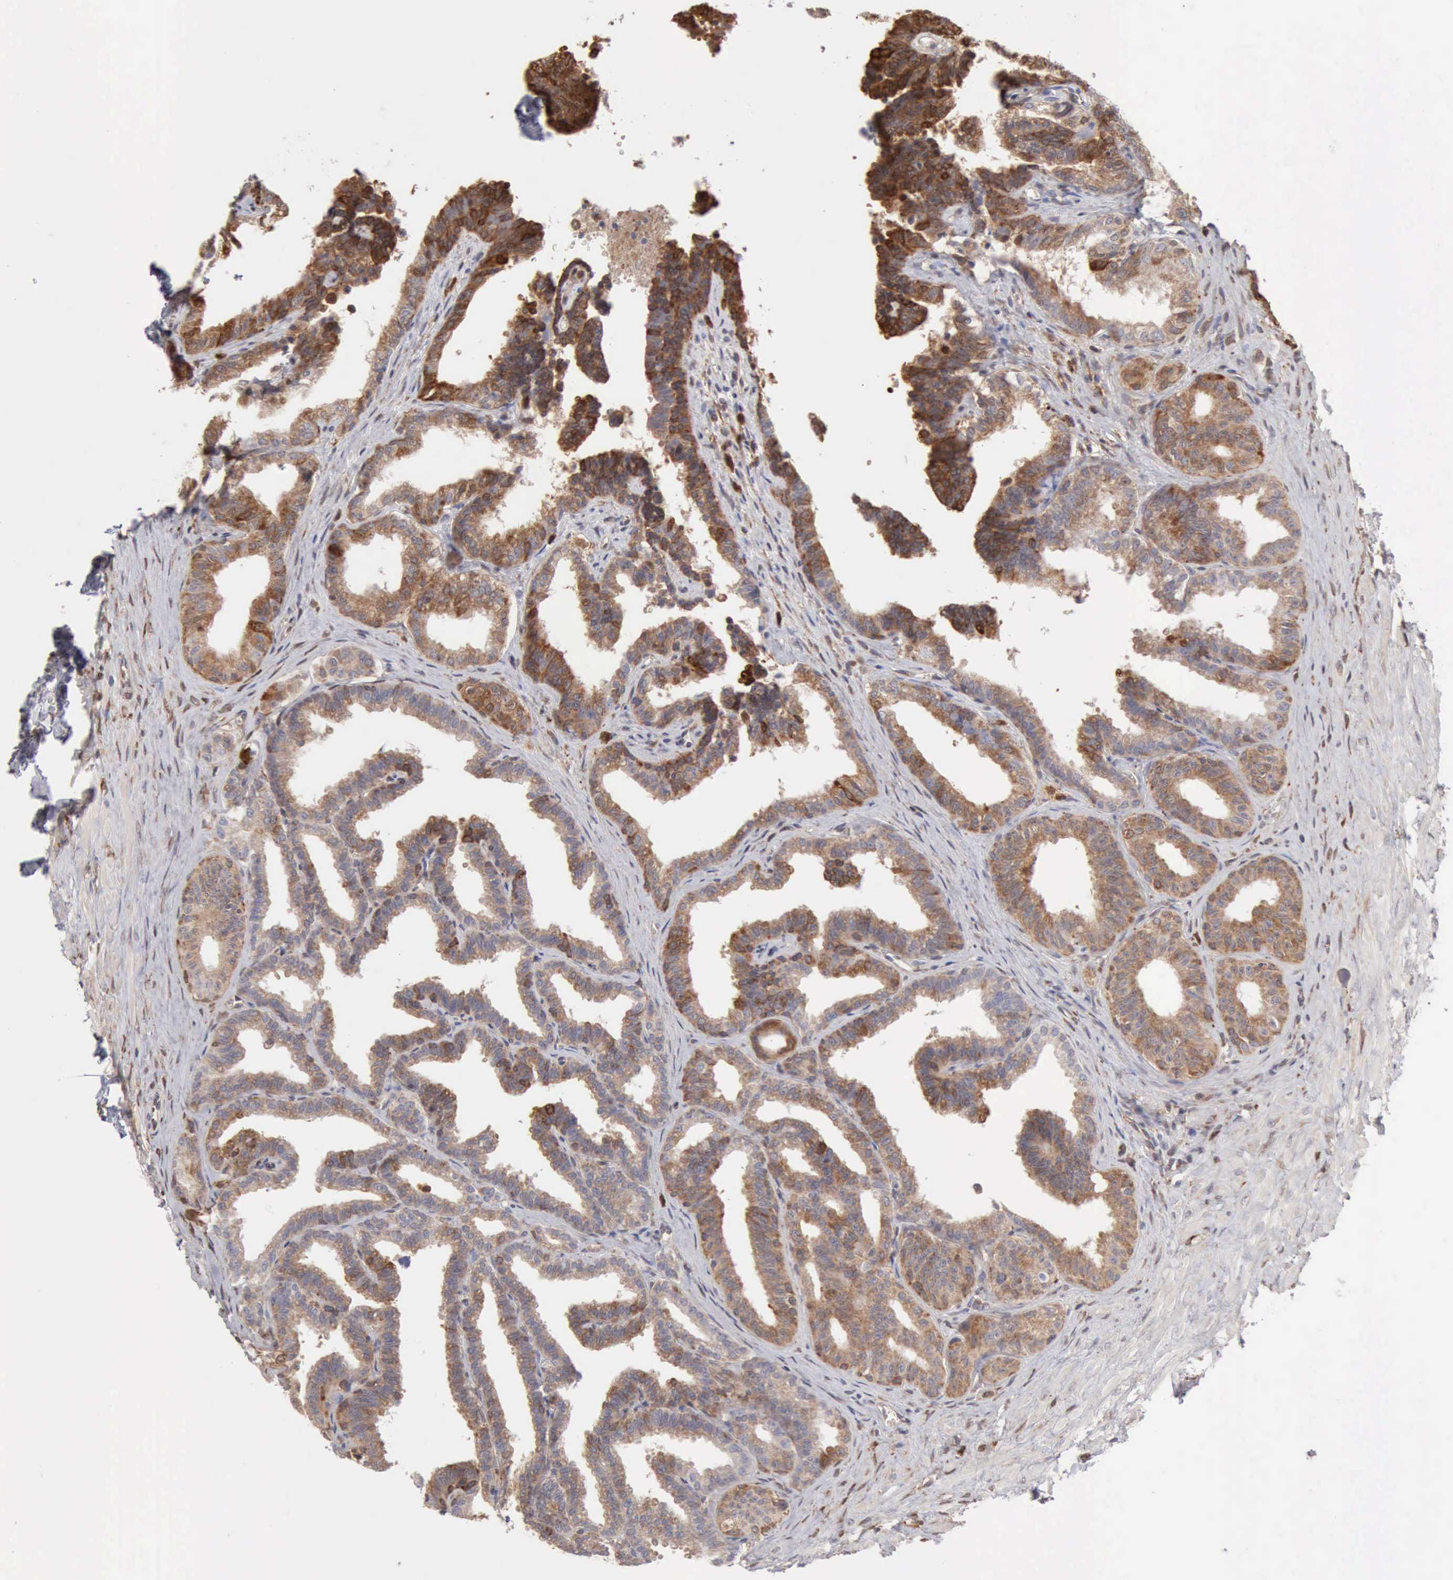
{"staining": {"intensity": "moderate", "quantity": ">75%", "location": "cytoplasmic/membranous"}, "tissue": "seminal vesicle", "cell_type": "Glandular cells", "image_type": "normal", "snomed": [{"axis": "morphology", "description": "Normal tissue, NOS"}, {"axis": "topography", "description": "Seminal veicle"}], "caption": "Immunohistochemical staining of unremarkable human seminal vesicle demonstrates moderate cytoplasmic/membranous protein expression in about >75% of glandular cells. The staining was performed using DAB (3,3'-diaminobenzidine), with brown indicating positive protein expression. Nuclei are stained blue with hematoxylin.", "gene": "APOL2", "patient": {"sex": "male", "age": 26}}